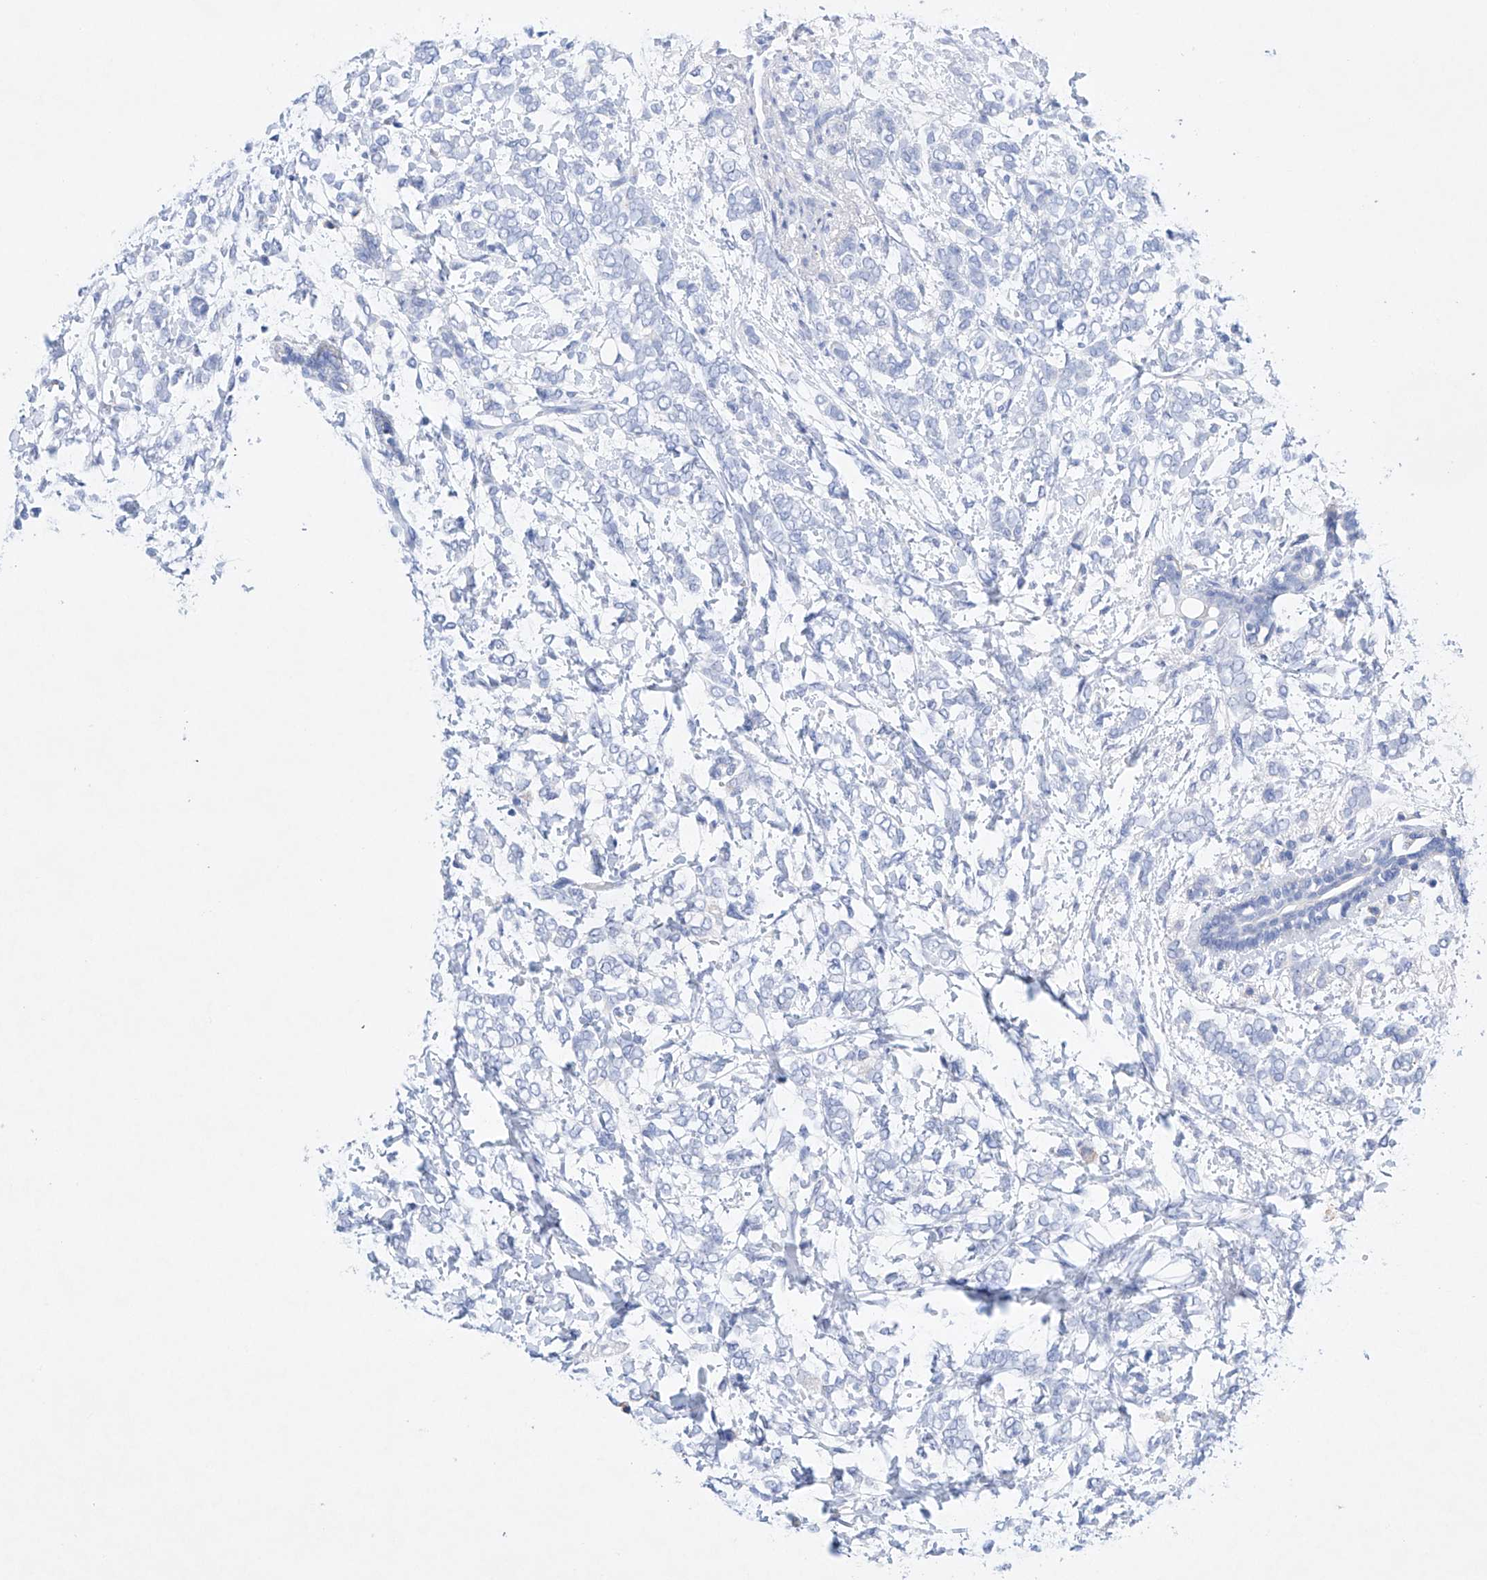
{"staining": {"intensity": "negative", "quantity": "none", "location": "none"}, "tissue": "breast cancer", "cell_type": "Tumor cells", "image_type": "cancer", "snomed": [{"axis": "morphology", "description": "Normal tissue, NOS"}, {"axis": "morphology", "description": "Lobular carcinoma"}, {"axis": "topography", "description": "Breast"}], "caption": "Tumor cells show no significant protein expression in lobular carcinoma (breast).", "gene": "LURAP1", "patient": {"sex": "female", "age": 47}}